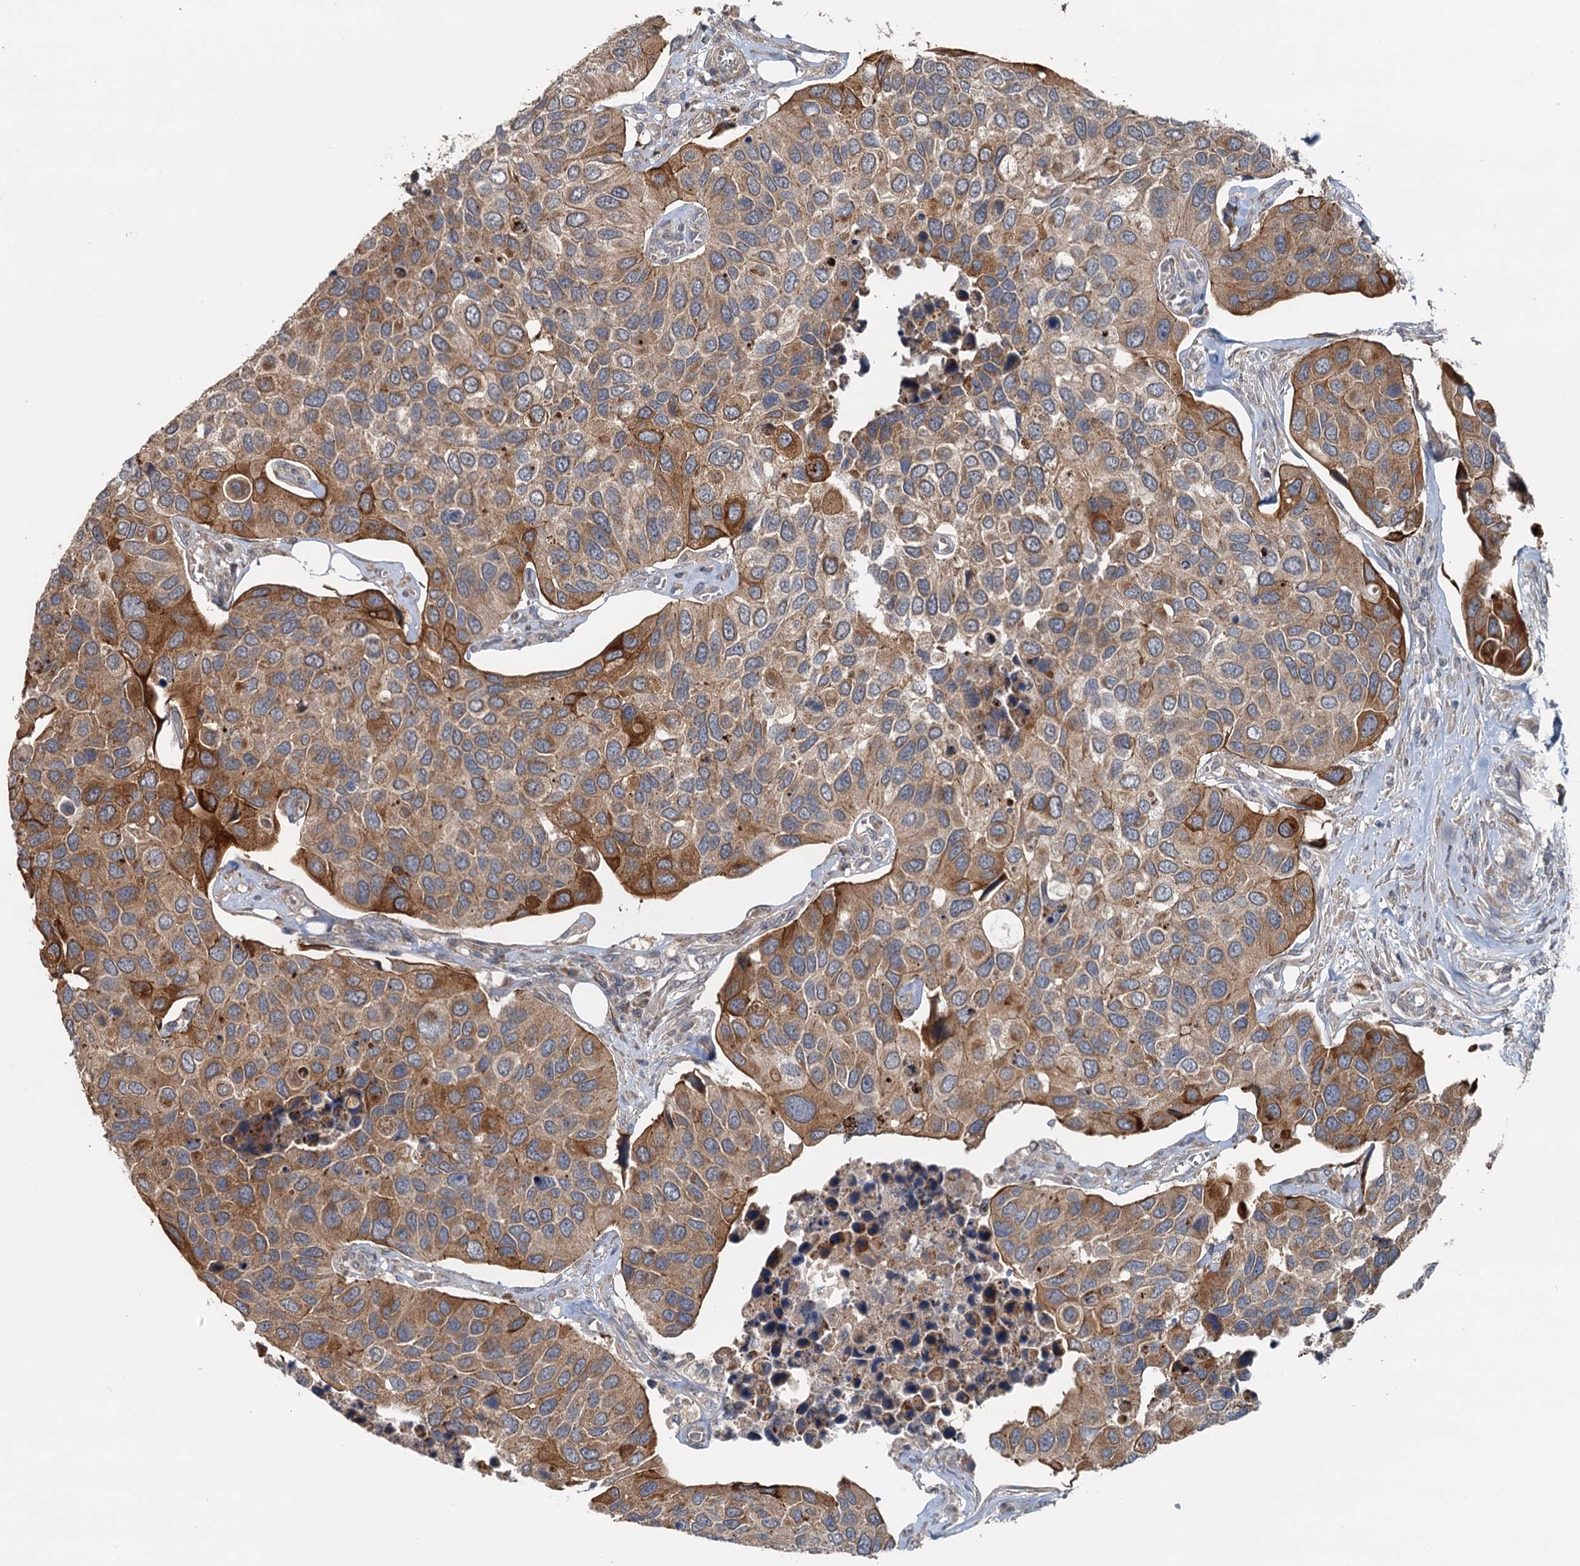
{"staining": {"intensity": "strong", "quantity": "25%-75%", "location": "cytoplasmic/membranous"}, "tissue": "urothelial cancer", "cell_type": "Tumor cells", "image_type": "cancer", "snomed": [{"axis": "morphology", "description": "Urothelial carcinoma, High grade"}, {"axis": "topography", "description": "Urinary bladder"}], "caption": "An image of human high-grade urothelial carcinoma stained for a protein demonstrates strong cytoplasmic/membranous brown staining in tumor cells.", "gene": "LRRK2", "patient": {"sex": "male", "age": 74}}